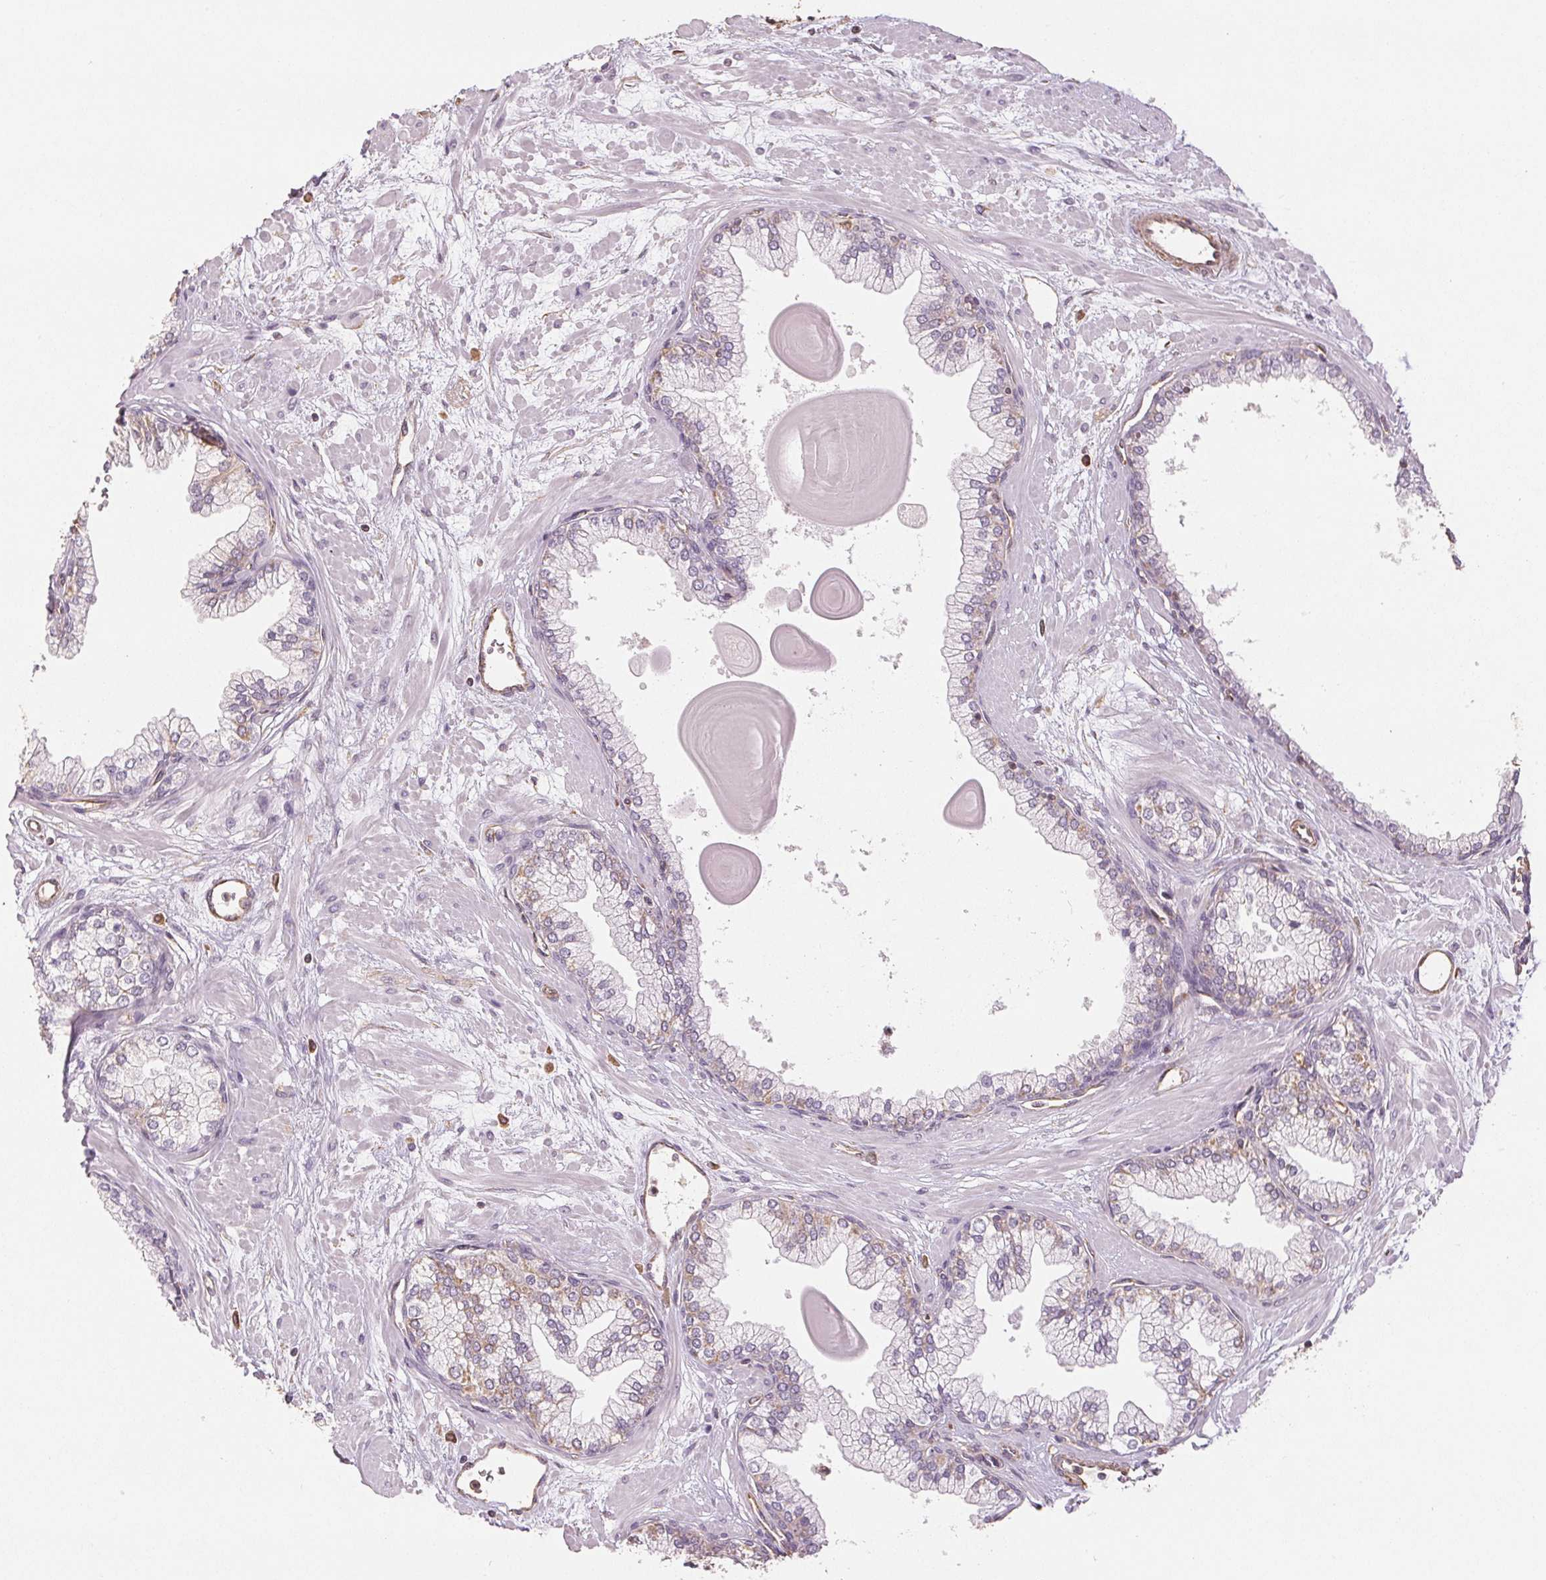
{"staining": {"intensity": "weak", "quantity": "<25%", "location": "cytoplasmic/membranous"}, "tissue": "prostate", "cell_type": "Glandular cells", "image_type": "normal", "snomed": [{"axis": "morphology", "description": "Normal tissue, NOS"}, {"axis": "topography", "description": "Prostate"}, {"axis": "topography", "description": "Peripheral nerve tissue"}], "caption": "Immunohistochemistry (IHC) of normal prostate exhibits no expression in glandular cells.", "gene": "COL7A1", "patient": {"sex": "male", "age": 61}}